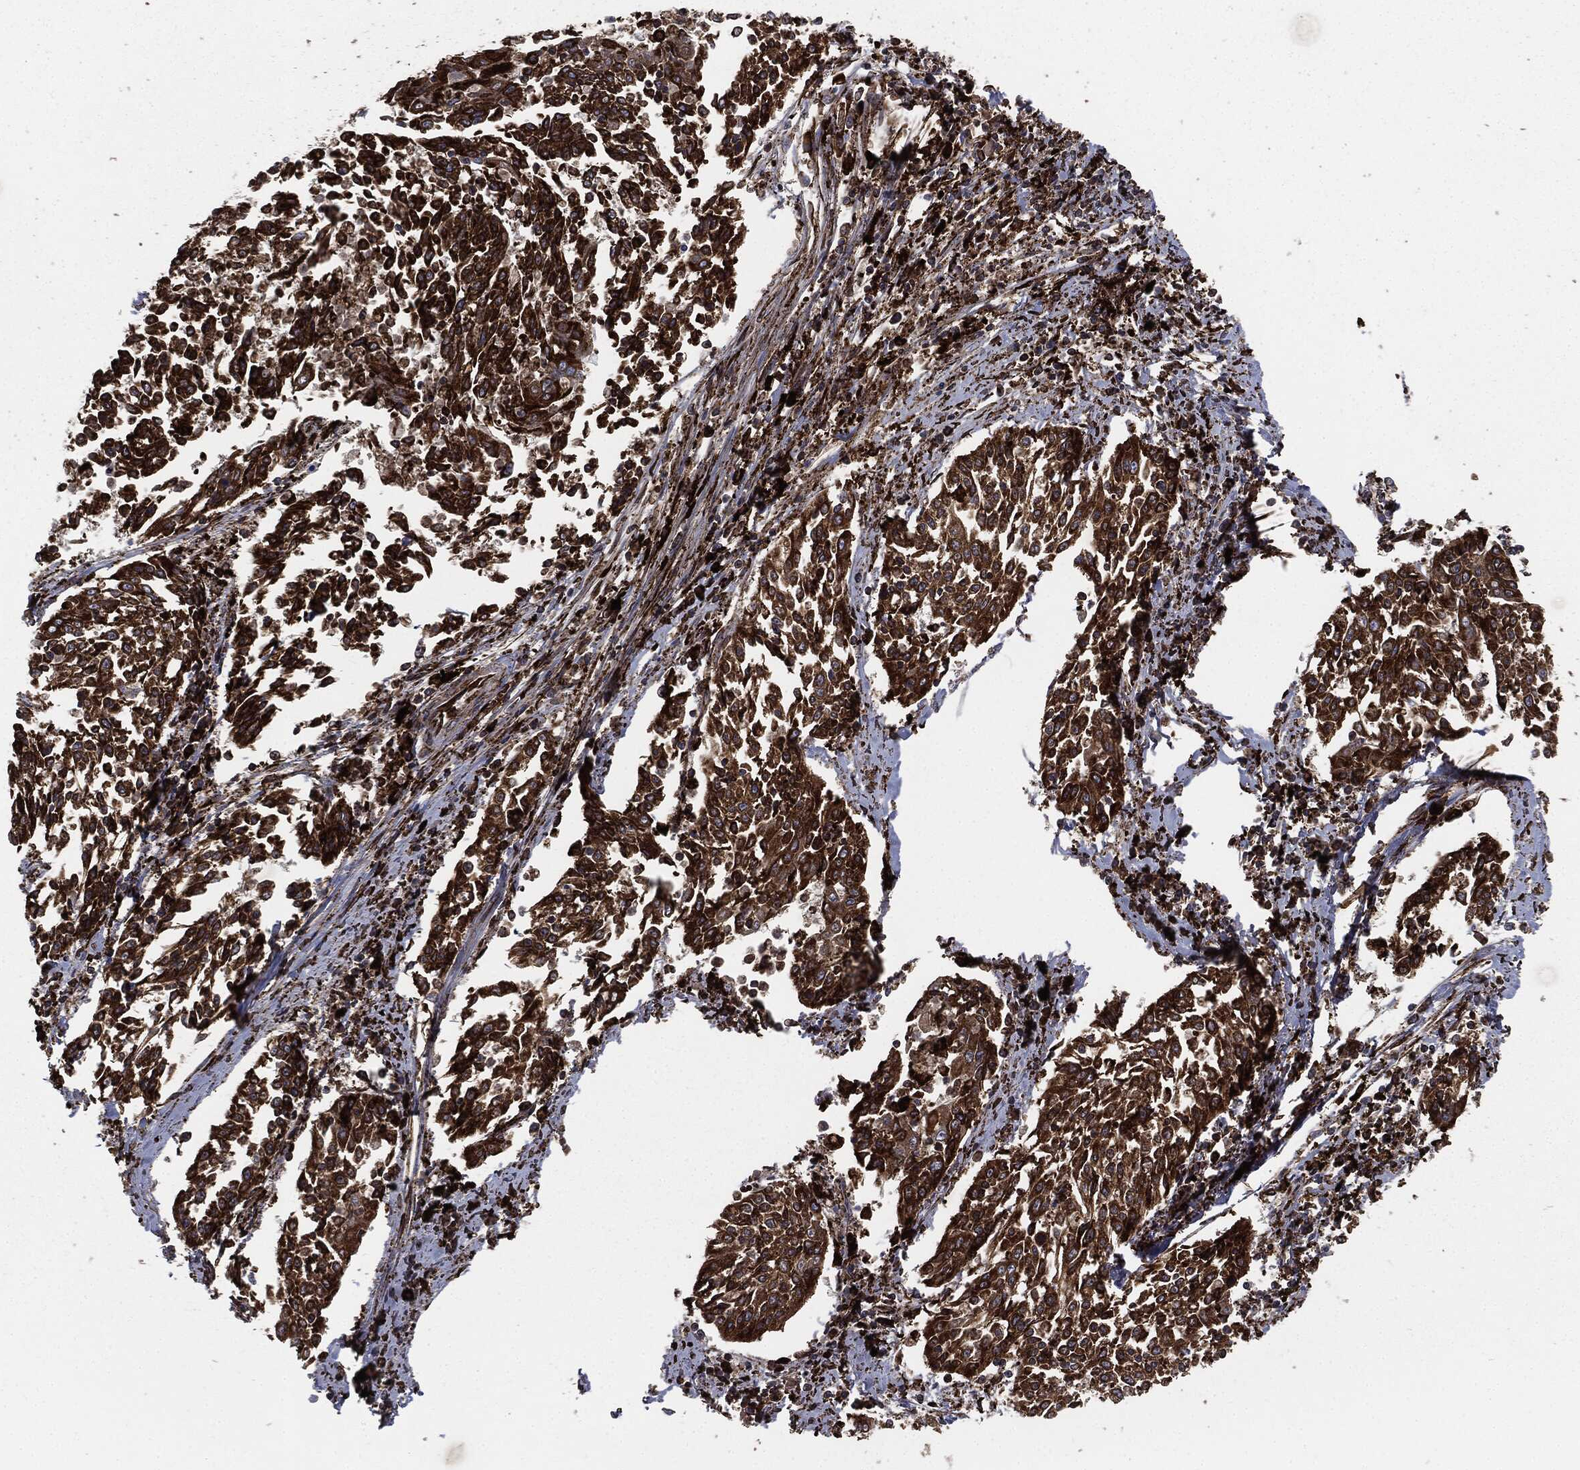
{"staining": {"intensity": "strong", "quantity": ">75%", "location": "cytoplasmic/membranous"}, "tissue": "cervical cancer", "cell_type": "Tumor cells", "image_type": "cancer", "snomed": [{"axis": "morphology", "description": "Squamous cell carcinoma, NOS"}, {"axis": "topography", "description": "Cervix"}], "caption": "Strong cytoplasmic/membranous staining is appreciated in about >75% of tumor cells in cervical cancer (squamous cell carcinoma). The staining was performed using DAB (3,3'-diaminobenzidine), with brown indicating positive protein expression. Nuclei are stained blue with hematoxylin.", "gene": "CALR", "patient": {"sex": "female", "age": 41}}